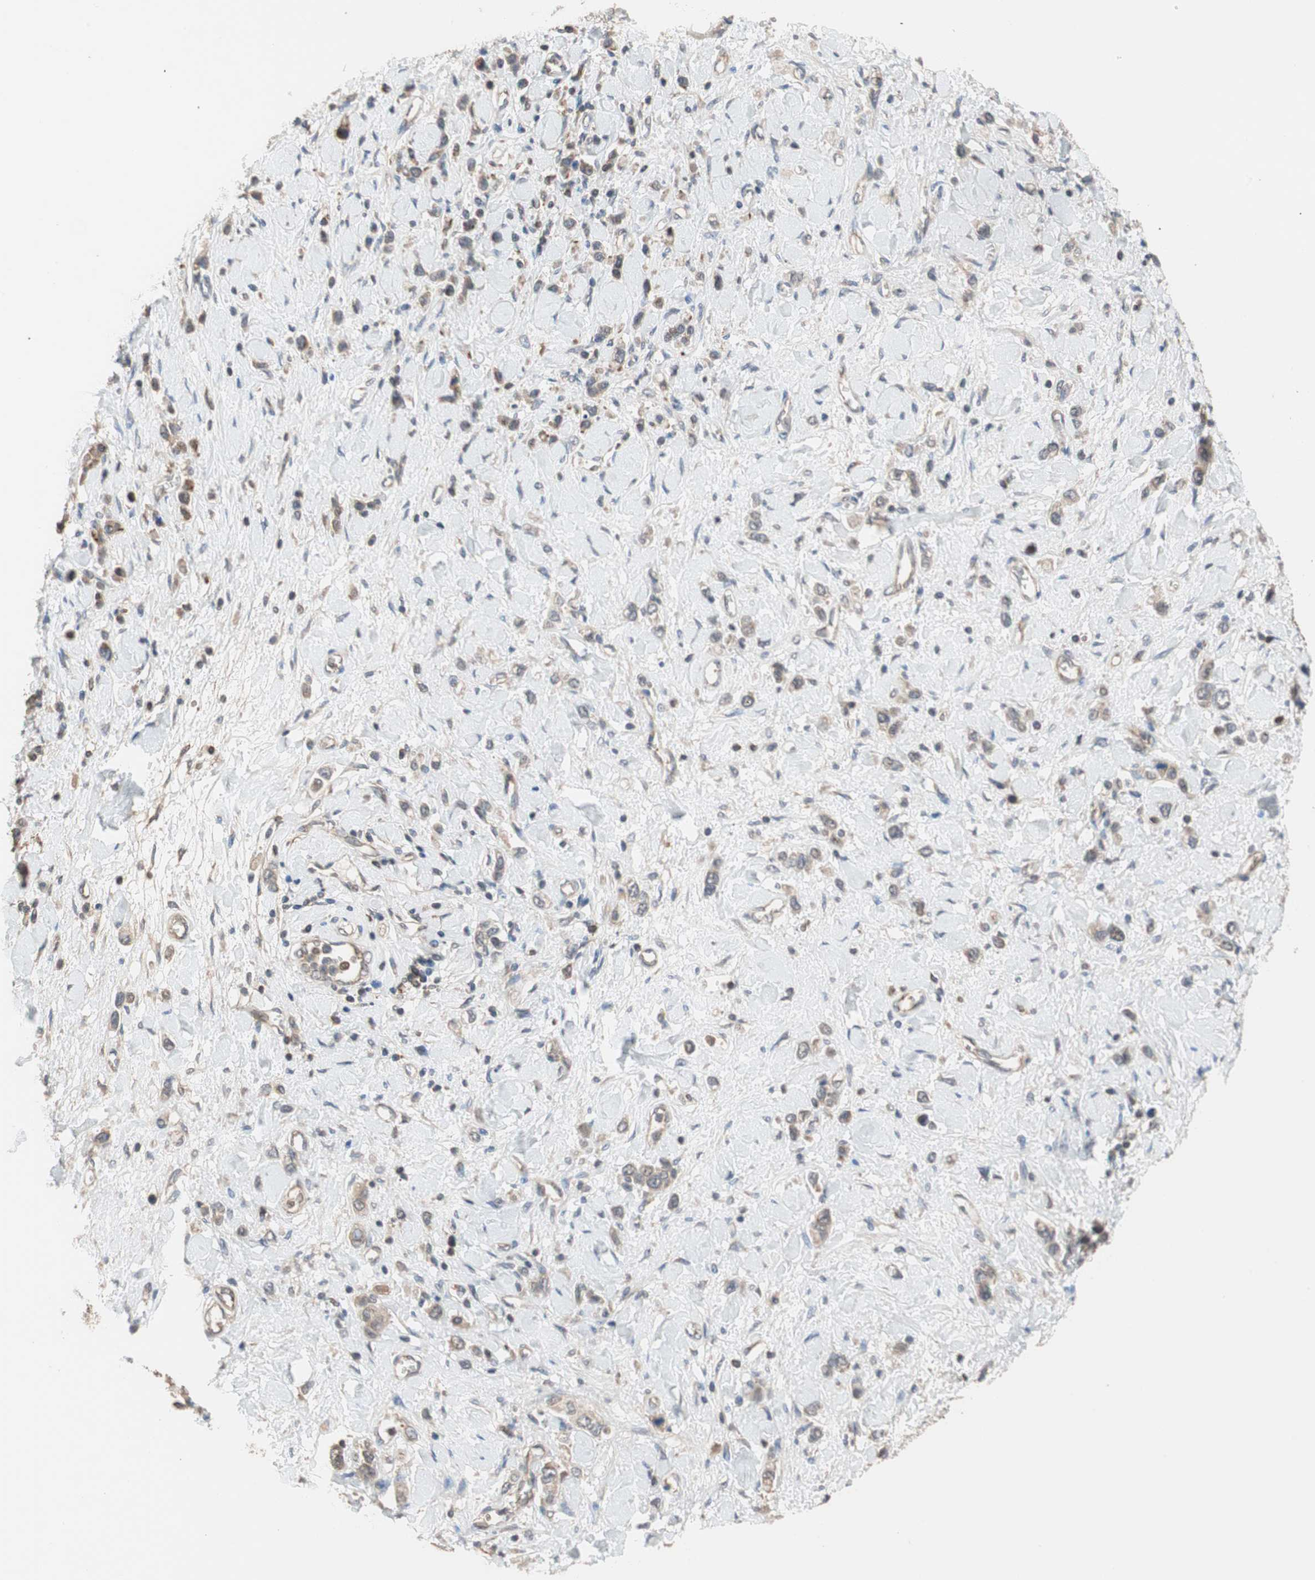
{"staining": {"intensity": "moderate", "quantity": ">75%", "location": "cytoplasmic/membranous"}, "tissue": "stomach cancer", "cell_type": "Tumor cells", "image_type": "cancer", "snomed": [{"axis": "morphology", "description": "Normal tissue, NOS"}, {"axis": "morphology", "description": "Adenocarcinoma, NOS"}, {"axis": "topography", "description": "Stomach, upper"}, {"axis": "topography", "description": "Stomach"}], "caption": "Immunohistochemical staining of human stomach cancer (adenocarcinoma) shows medium levels of moderate cytoplasmic/membranous positivity in approximately >75% of tumor cells.", "gene": "MAP4K2", "patient": {"sex": "female", "age": 65}}